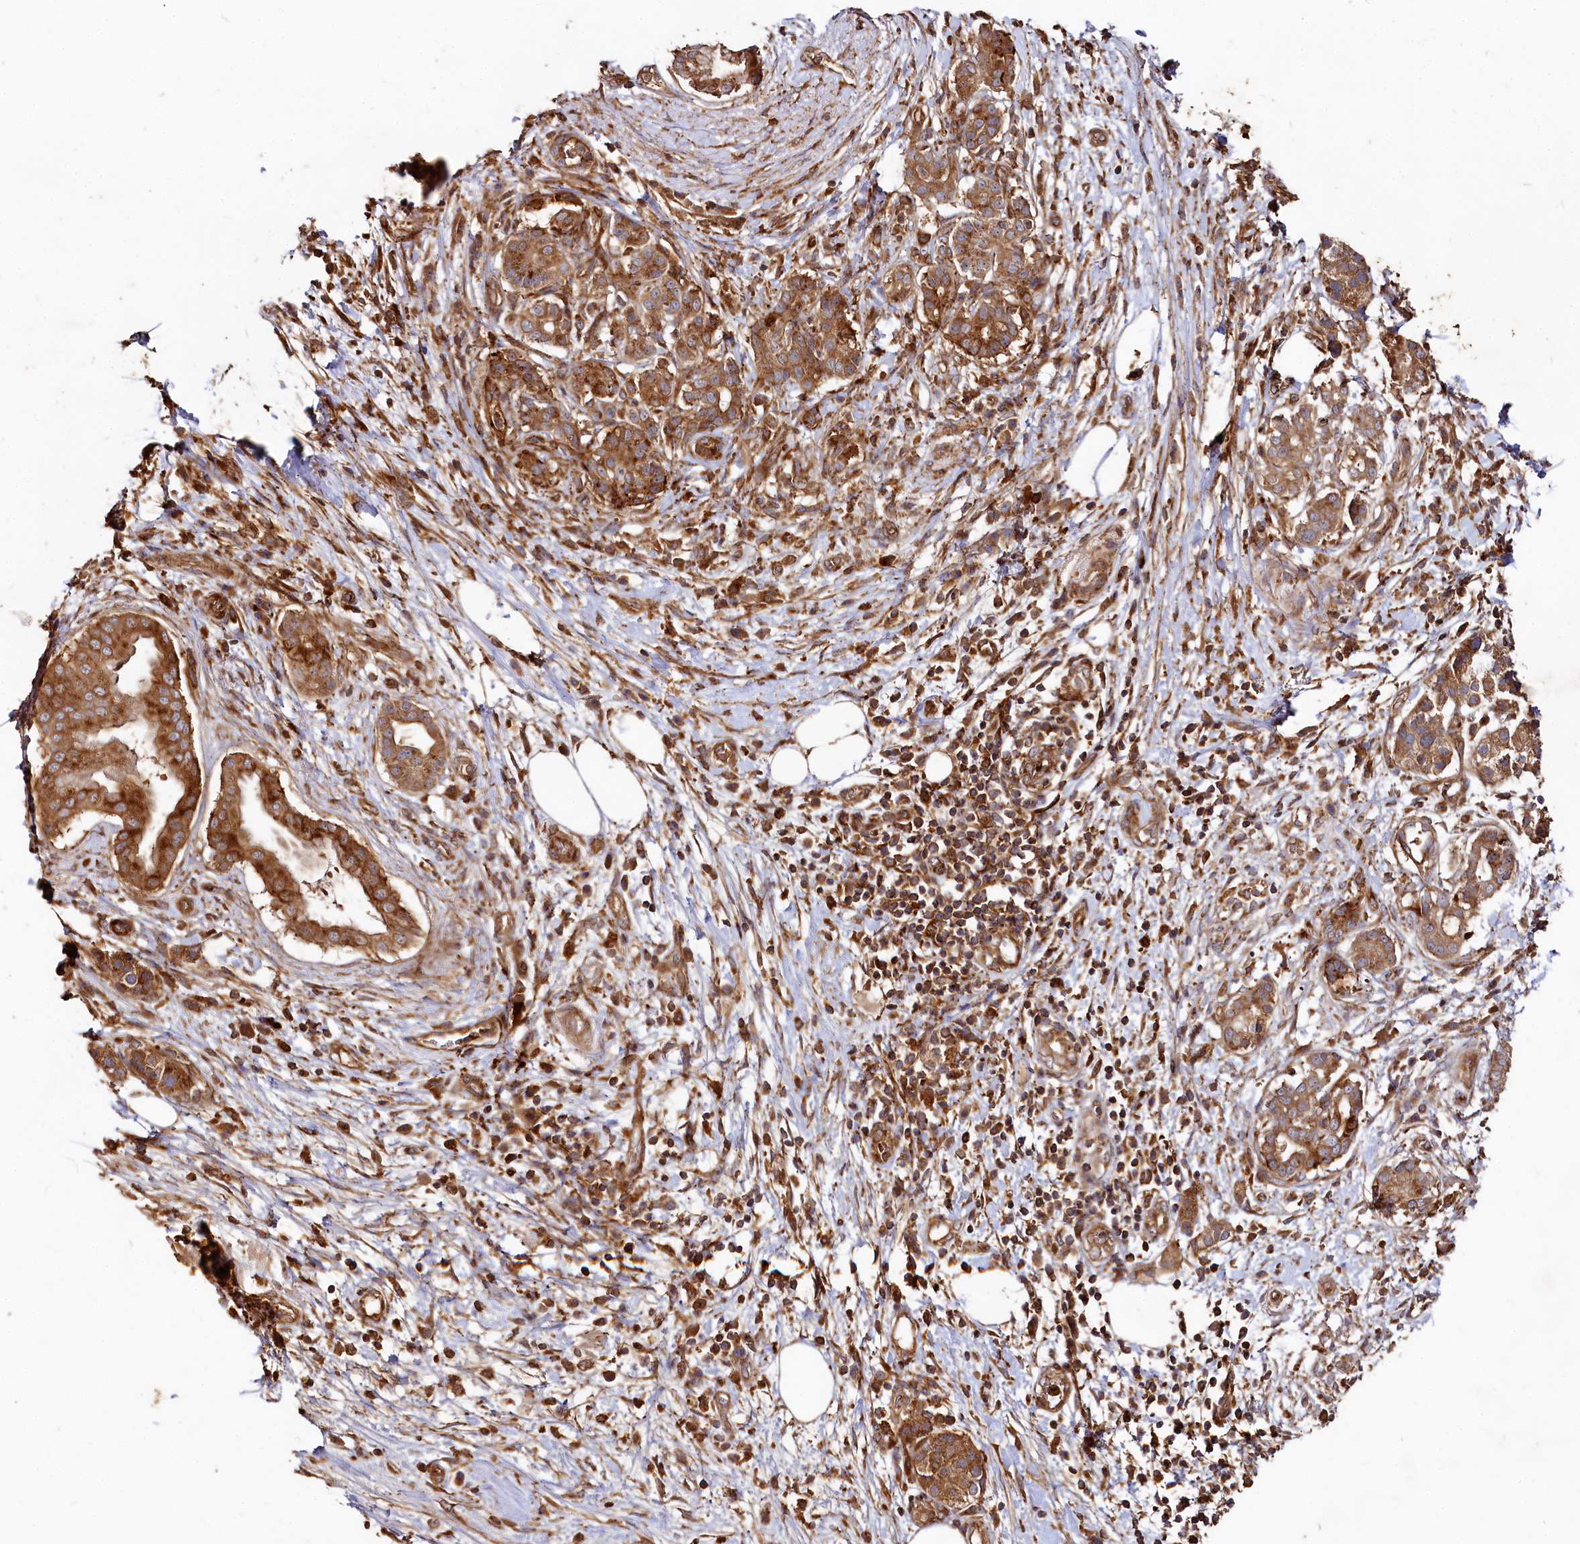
{"staining": {"intensity": "moderate", "quantity": ">75%", "location": "cytoplasmic/membranous"}, "tissue": "pancreatic cancer", "cell_type": "Tumor cells", "image_type": "cancer", "snomed": [{"axis": "morphology", "description": "Adenocarcinoma, NOS"}, {"axis": "topography", "description": "Pancreas"}], "caption": "Immunohistochemistry of human pancreatic cancer (adenocarcinoma) exhibits medium levels of moderate cytoplasmic/membranous expression in about >75% of tumor cells. (Brightfield microscopy of DAB IHC at high magnification).", "gene": "WDR73", "patient": {"sex": "female", "age": 73}}